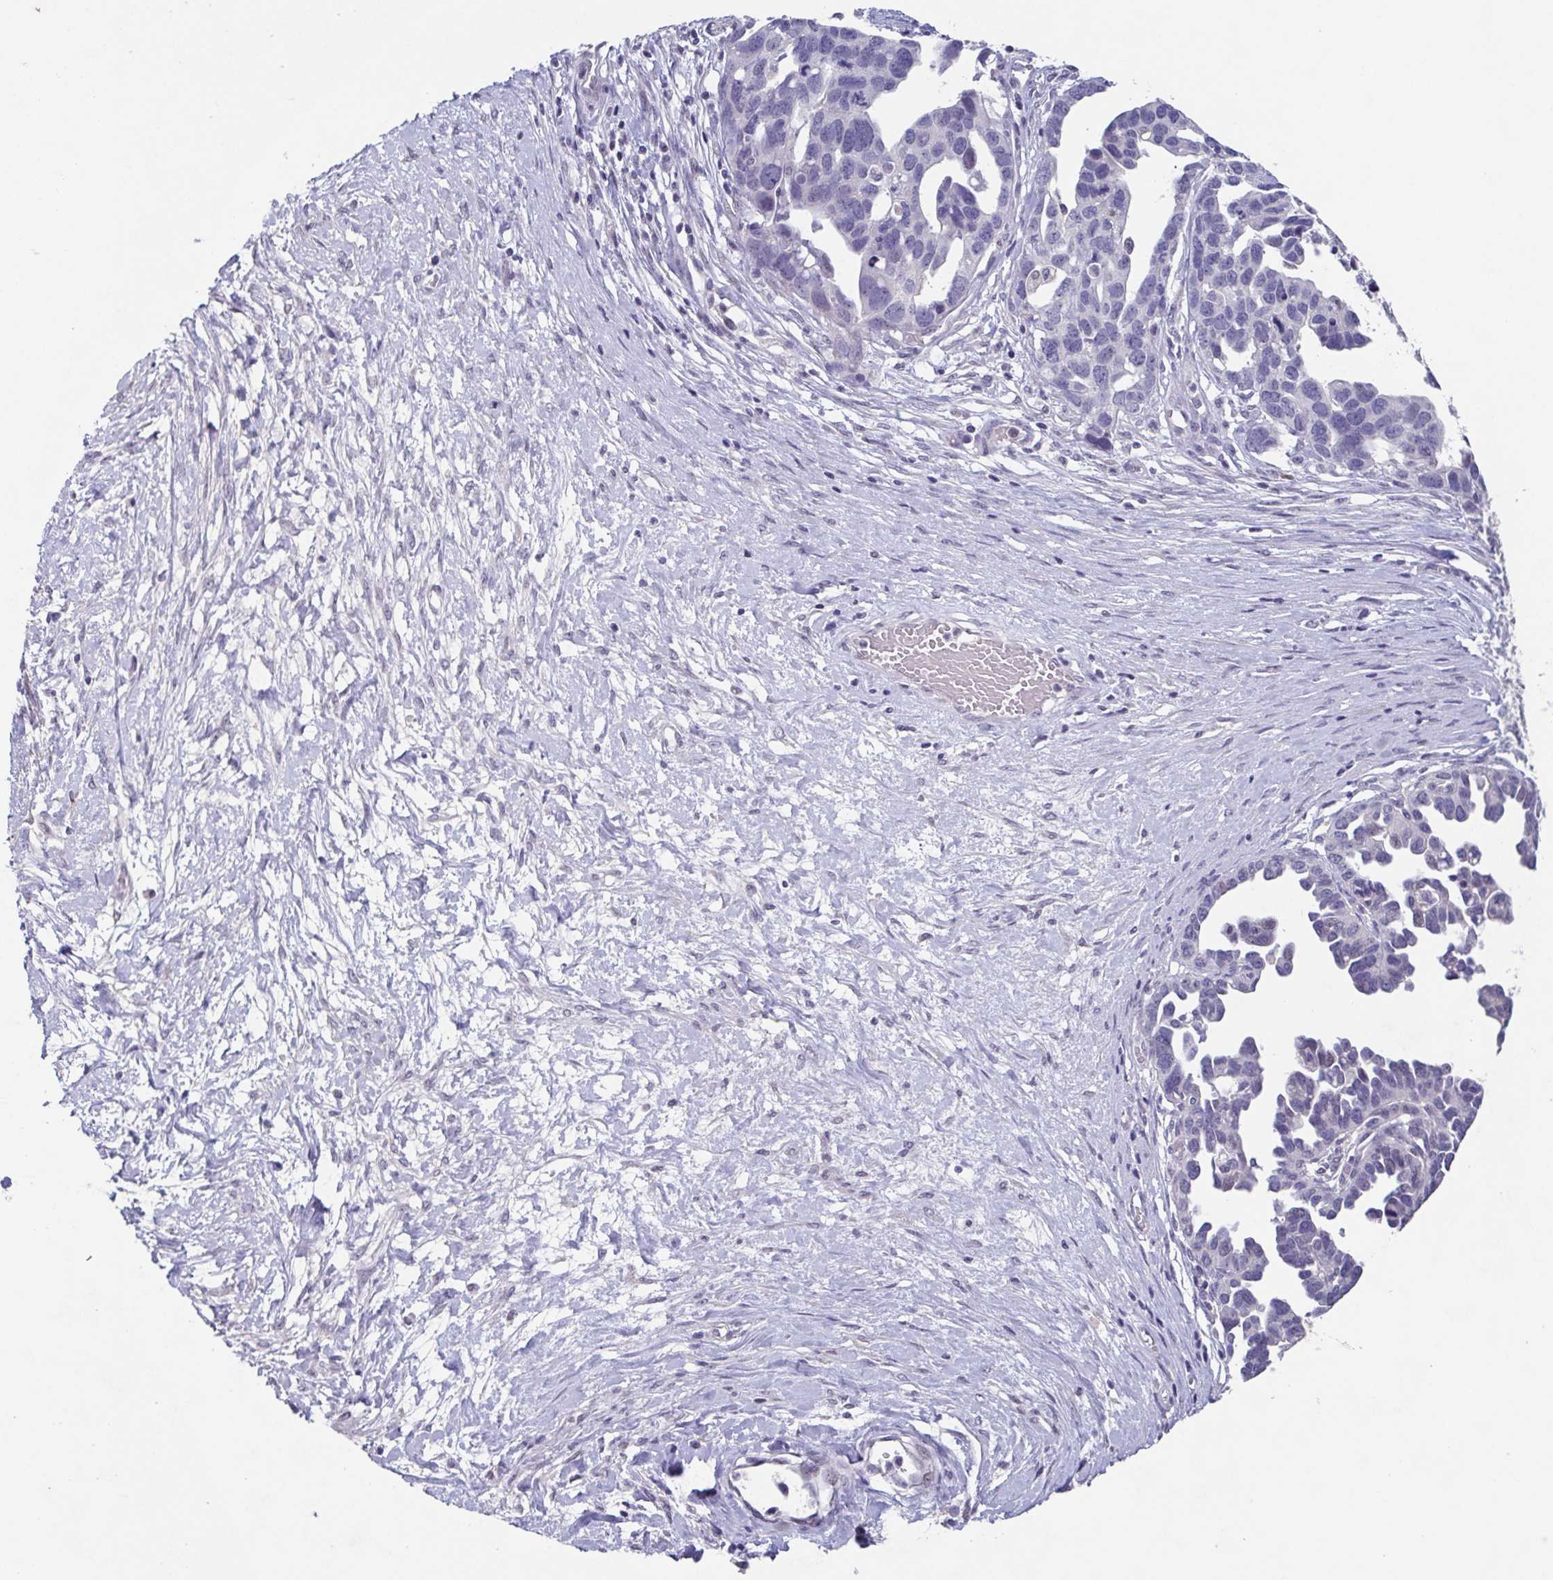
{"staining": {"intensity": "negative", "quantity": "none", "location": "none"}, "tissue": "ovarian cancer", "cell_type": "Tumor cells", "image_type": "cancer", "snomed": [{"axis": "morphology", "description": "Cystadenocarcinoma, serous, NOS"}, {"axis": "topography", "description": "Ovary"}], "caption": "An immunohistochemistry (IHC) histopathology image of ovarian cancer is shown. There is no staining in tumor cells of ovarian cancer.", "gene": "GHRL", "patient": {"sex": "female", "age": 54}}